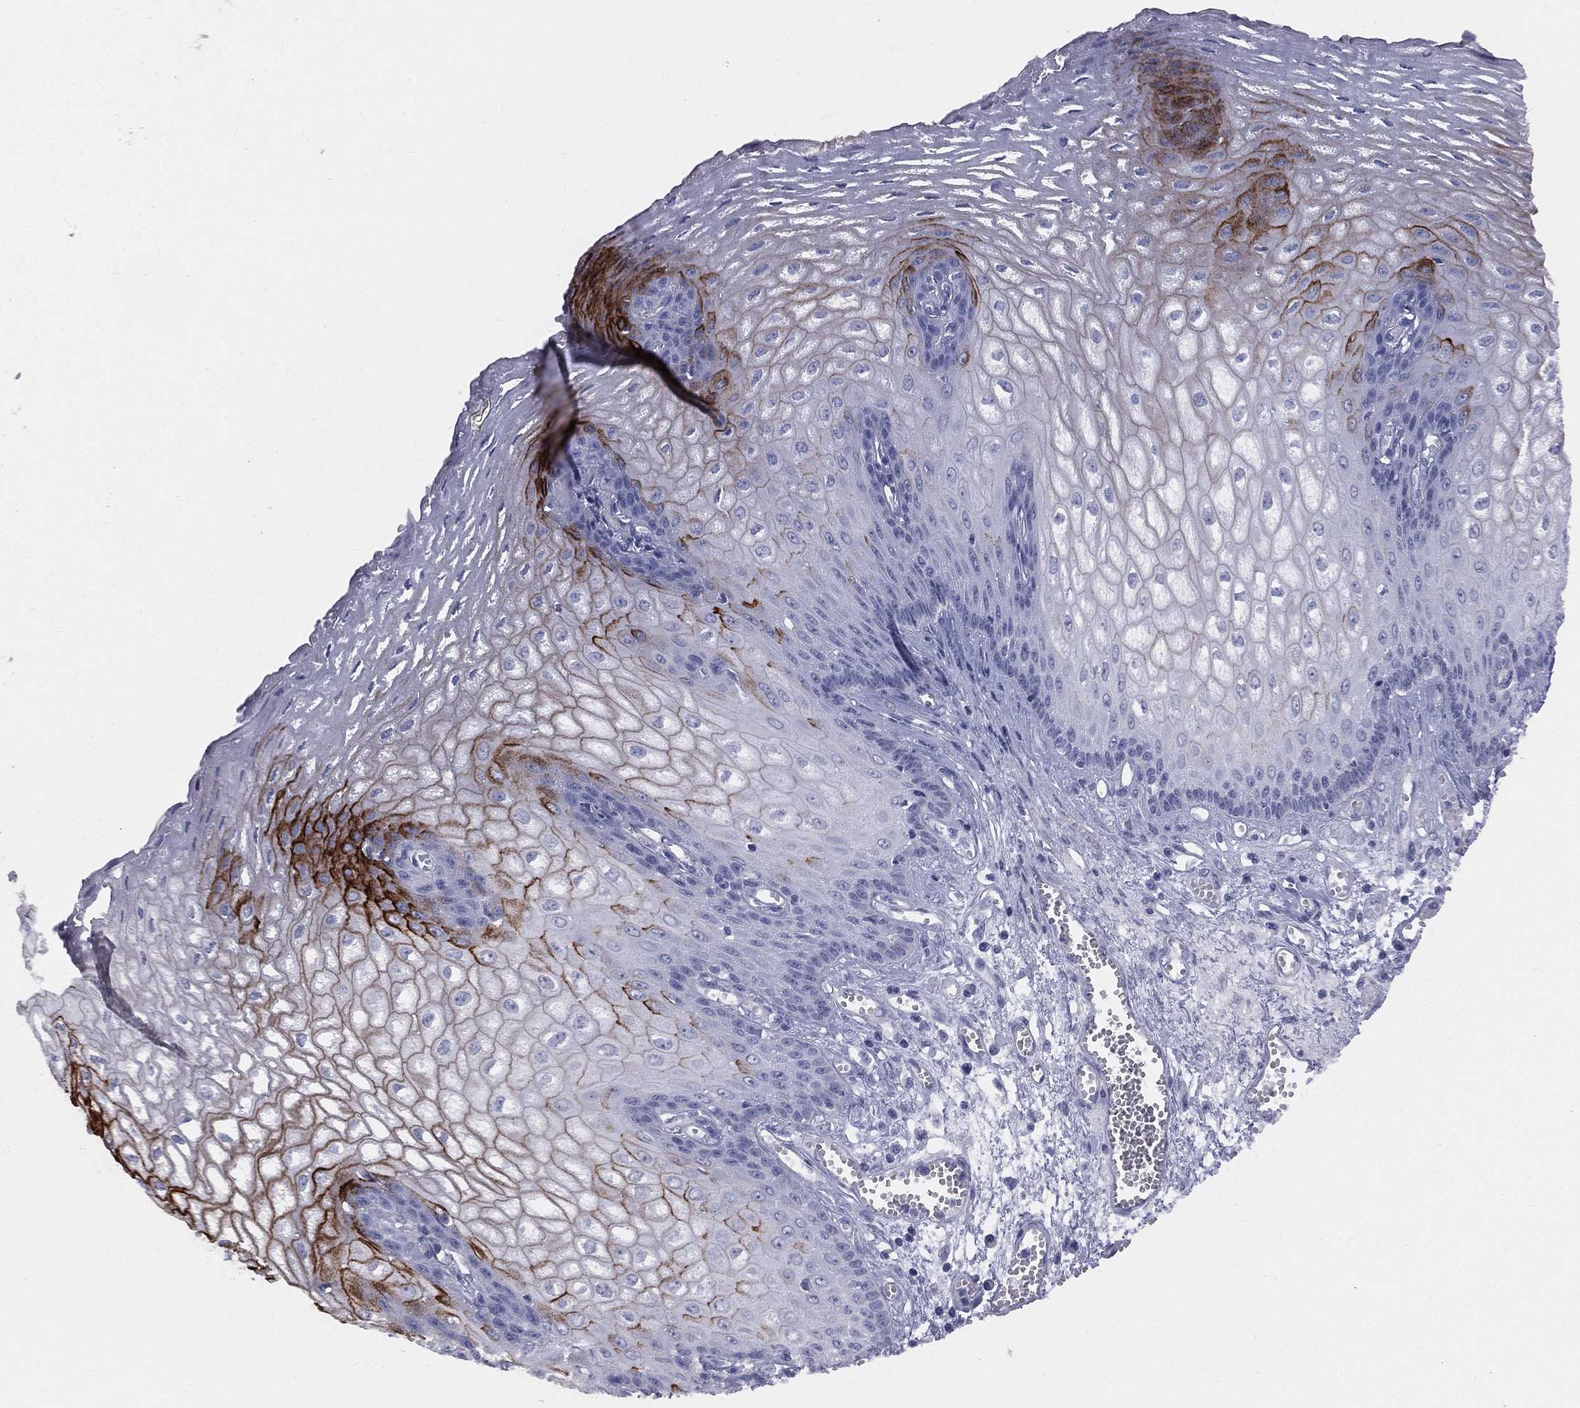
{"staining": {"intensity": "strong", "quantity": "25%-75%", "location": "cytoplasmic/membranous"}, "tissue": "esophagus", "cell_type": "Squamous epithelial cells", "image_type": "normal", "snomed": [{"axis": "morphology", "description": "Normal tissue, NOS"}, {"axis": "topography", "description": "Esophagus"}], "caption": "Esophagus stained with immunohistochemistry exhibits strong cytoplasmic/membranous staining in approximately 25%-75% of squamous epithelial cells. (Brightfield microscopy of DAB IHC at high magnification).", "gene": "DMKN", "patient": {"sex": "male", "age": 58}}